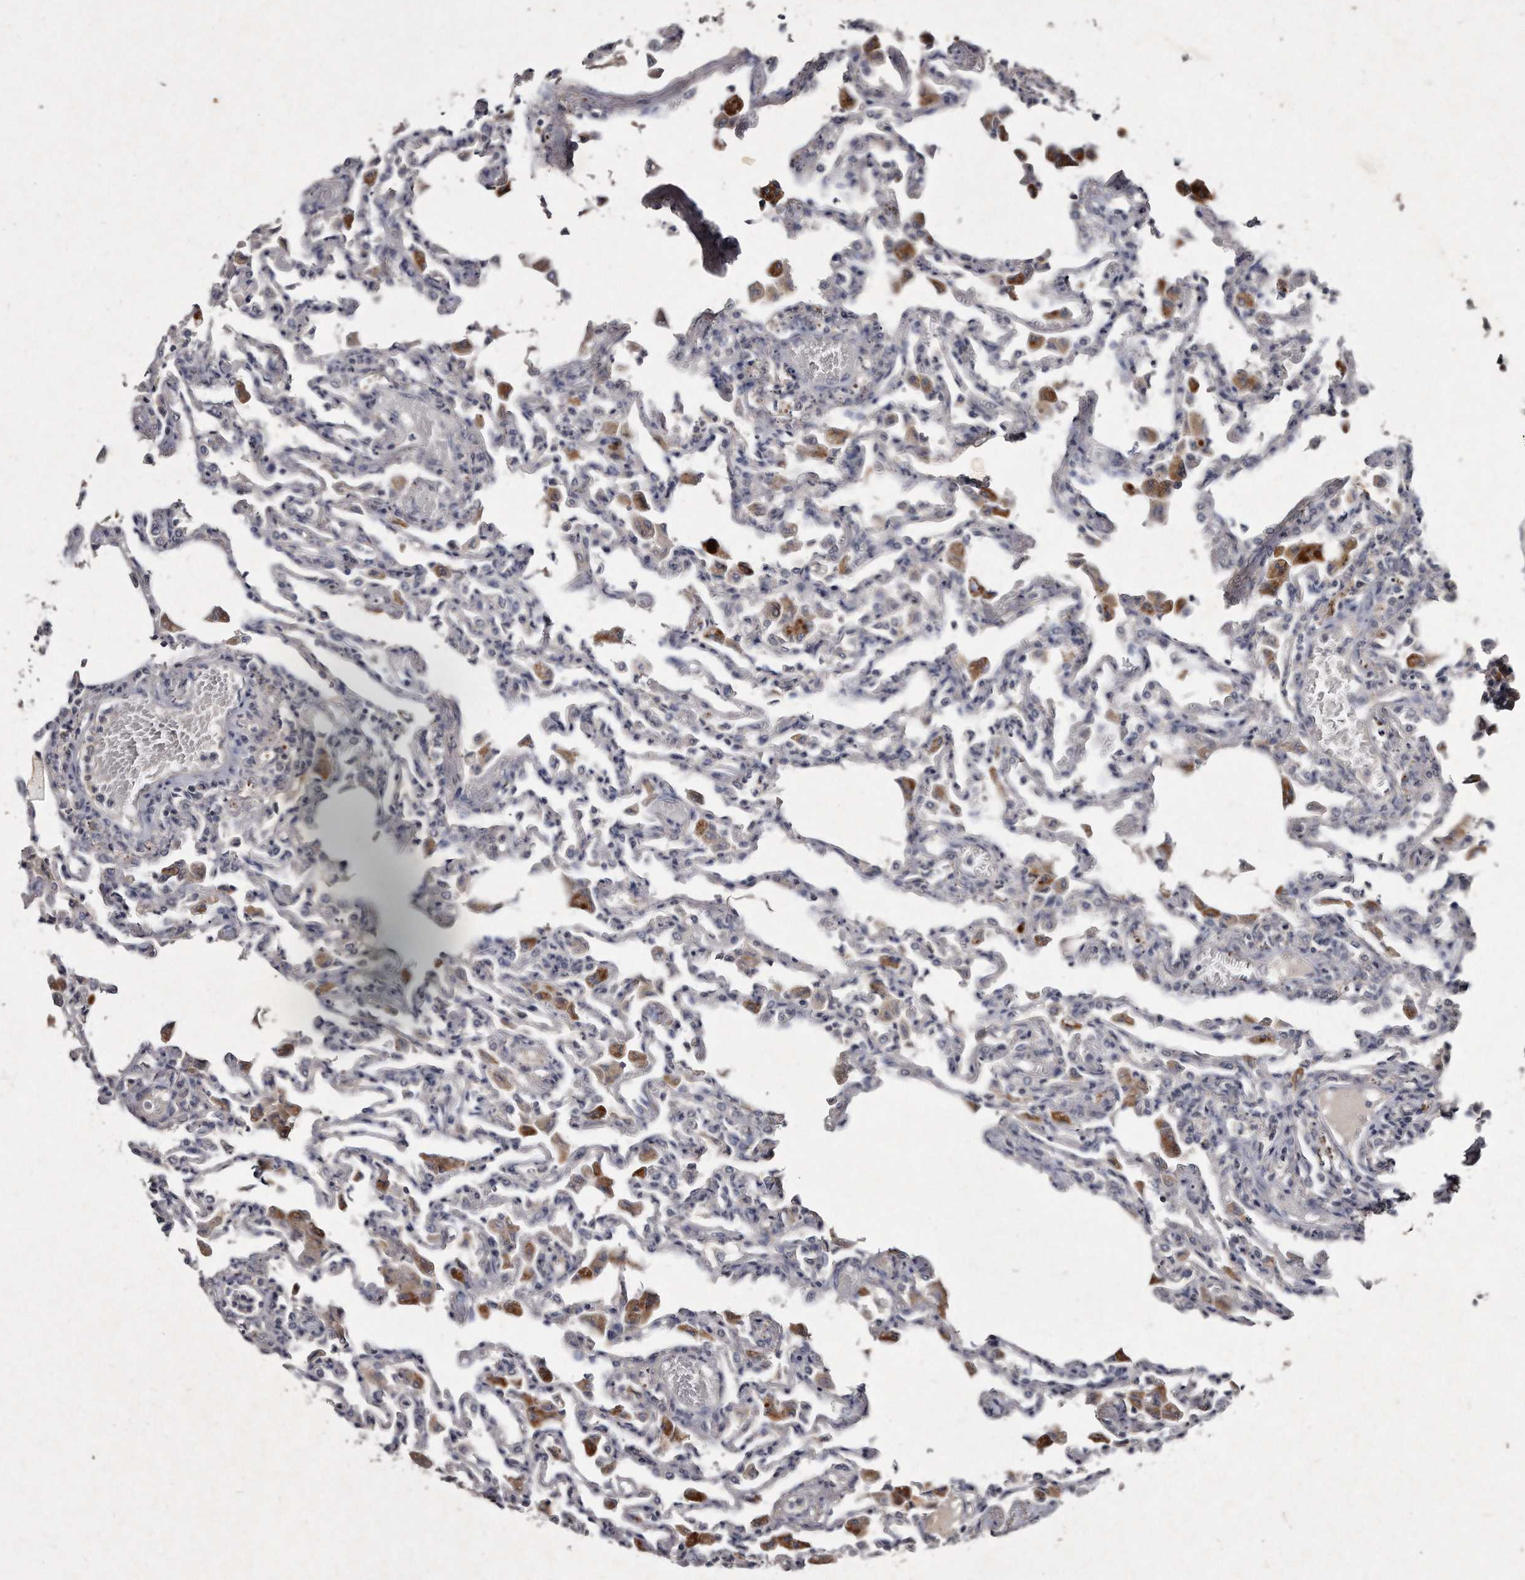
{"staining": {"intensity": "negative", "quantity": "none", "location": "none"}, "tissue": "lung", "cell_type": "Alveolar cells", "image_type": "normal", "snomed": [{"axis": "morphology", "description": "Normal tissue, NOS"}, {"axis": "topography", "description": "Bronchus"}, {"axis": "topography", "description": "Lung"}], "caption": "IHC of benign human lung demonstrates no expression in alveolar cells.", "gene": "KLHDC3", "patient": {"sex": "female", "age": 49}}